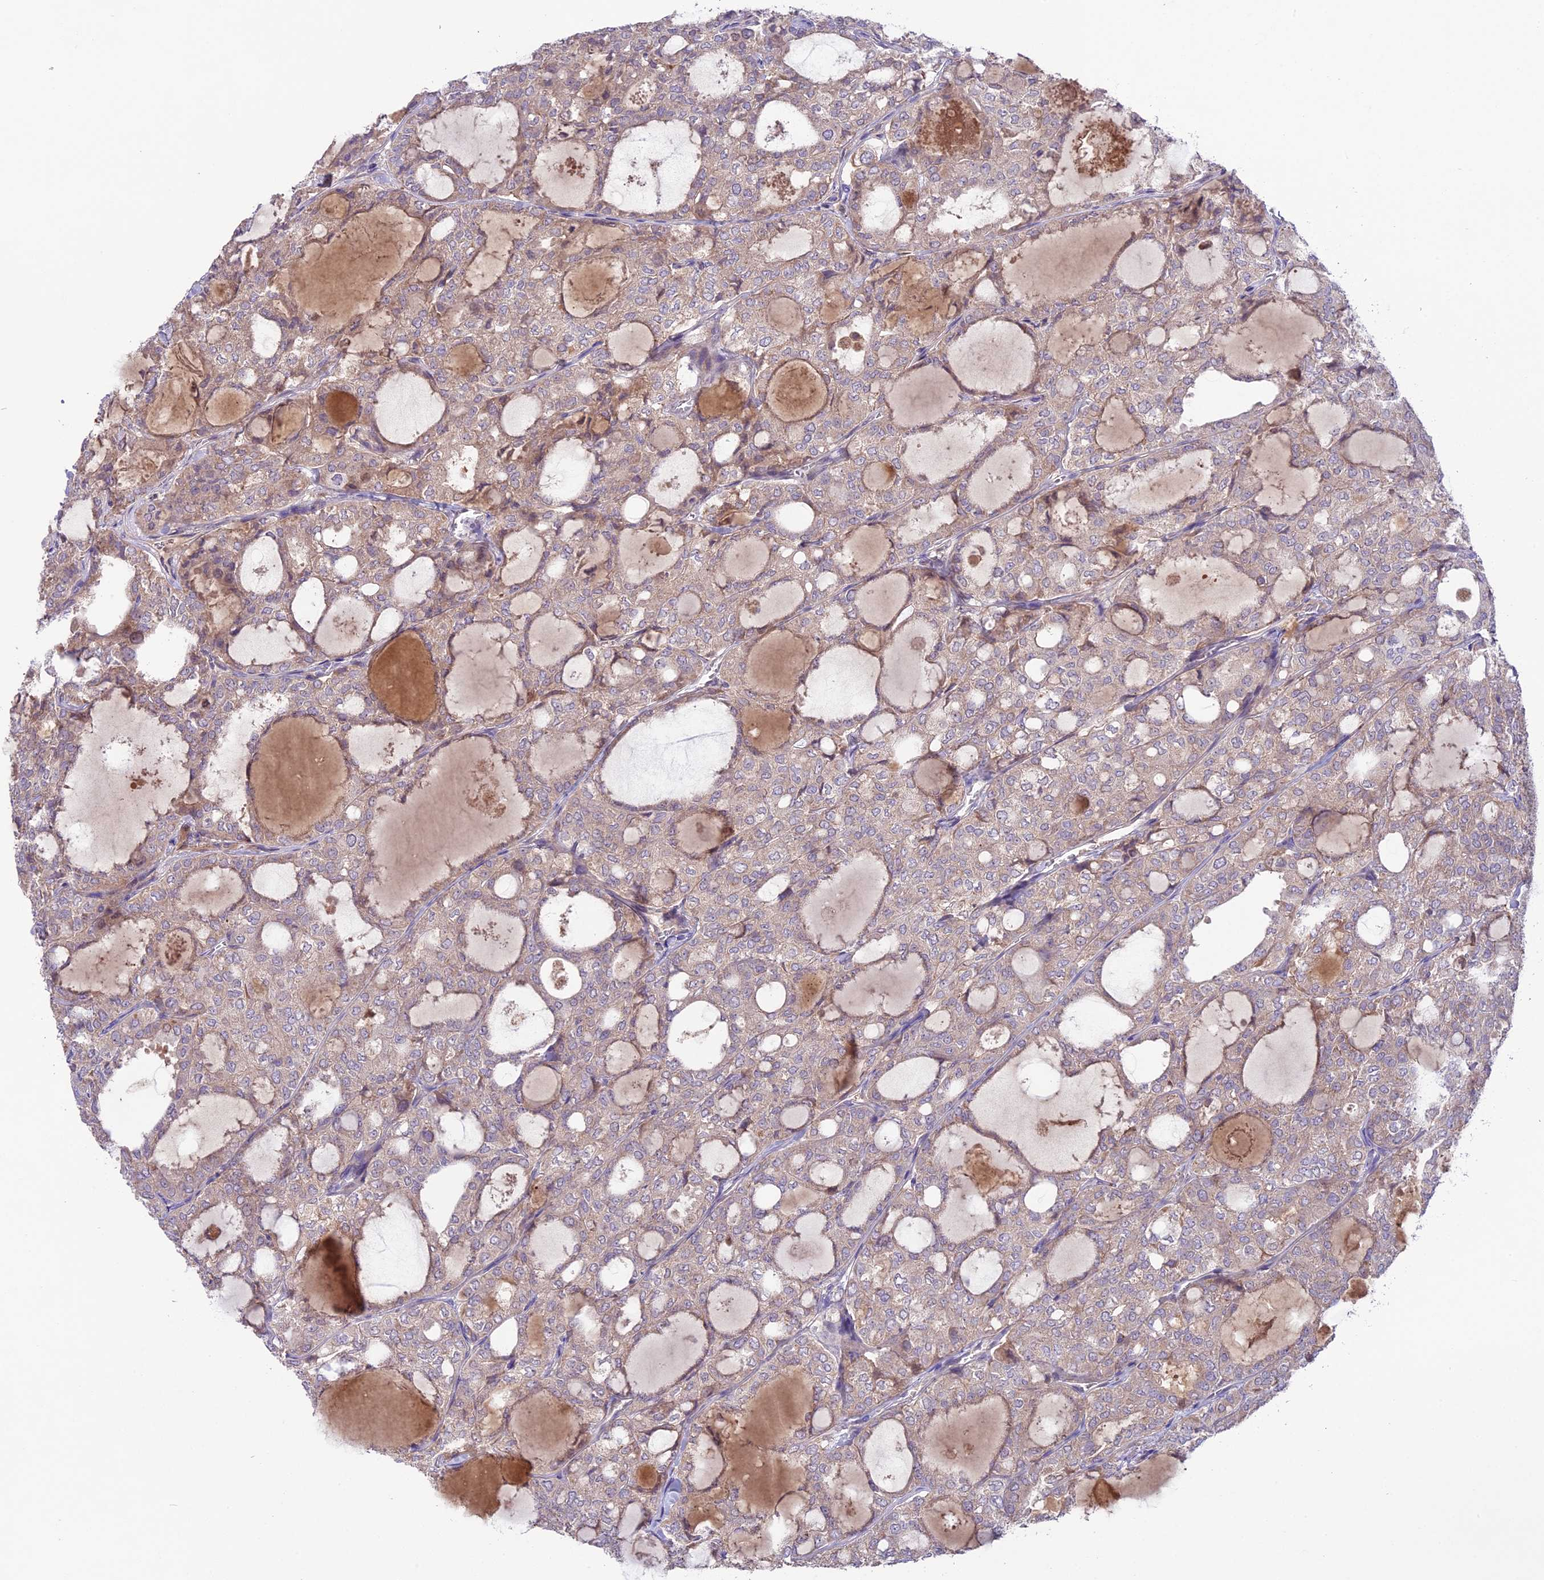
{"staining": {"intensity": "weak", "quantity": "25%-75%", "location": "cytoplasmic/membranous"}, "tissue": "thyroid cancer", "cell_type": "Tumor cells", "image_type": "cancer", "snomed": [{"axis": "morphology", "description": "Follicular adenoma carcinoma, NOS"}, {"axis": "topography", "description": "Thyroid gland"}], "caption": "About 25%-75% of tumor cells in thyroid cancer (follicular adenoma carcinoma) exhibit weak cytoplasmic/membranous protein staining as visualized by brown immunohistochemical staining.", "gene": "COG8", "patient": {"sex": "male", "age": 75}}